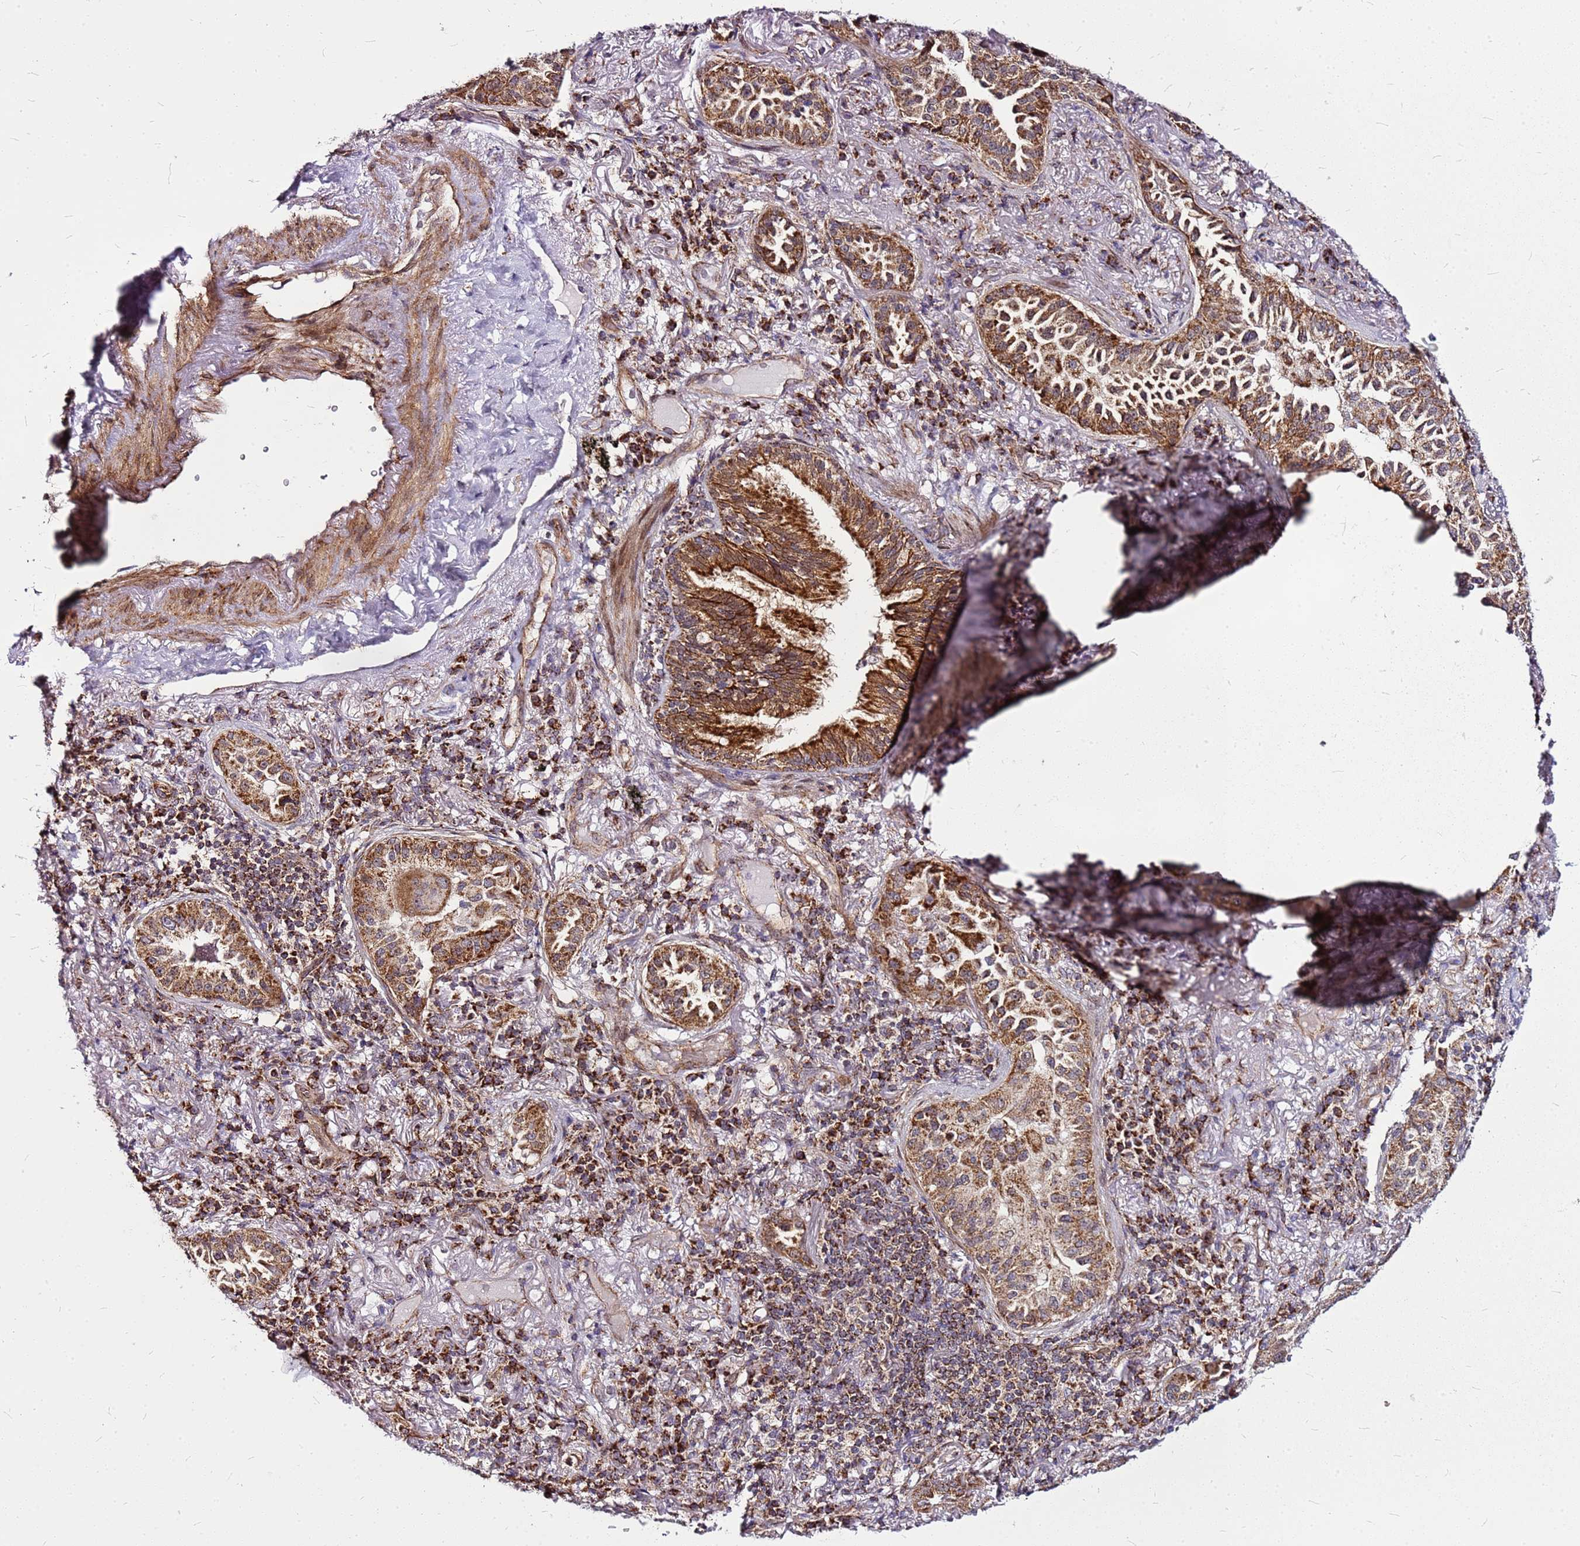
{"staining": {"intensity": "moderate", "quantity": ">75%", "location": "cytoplasmic/membranous"}, "tissue": "lung cancer", "cell_type": "Tumor cells", "image_type": "cancer", "snomed": [{"axis": "morphology", "description": "Adenocarcinoma, NOS"}, {"axis": "topography", "description": "Lung"}], "caption": "IHC image of neoplastic tissue: adenocarcinoma (lung) stained using immunohistochemistry (IHC) exhibits medium levels of moderate protein expression localized specifically in the cytoplasmic/membranous of tumor cells, appearing as a cytoplasmic/membranous brown color.", "gene": "OR51T1", "patient": {"sex": "female", "age": 69}}